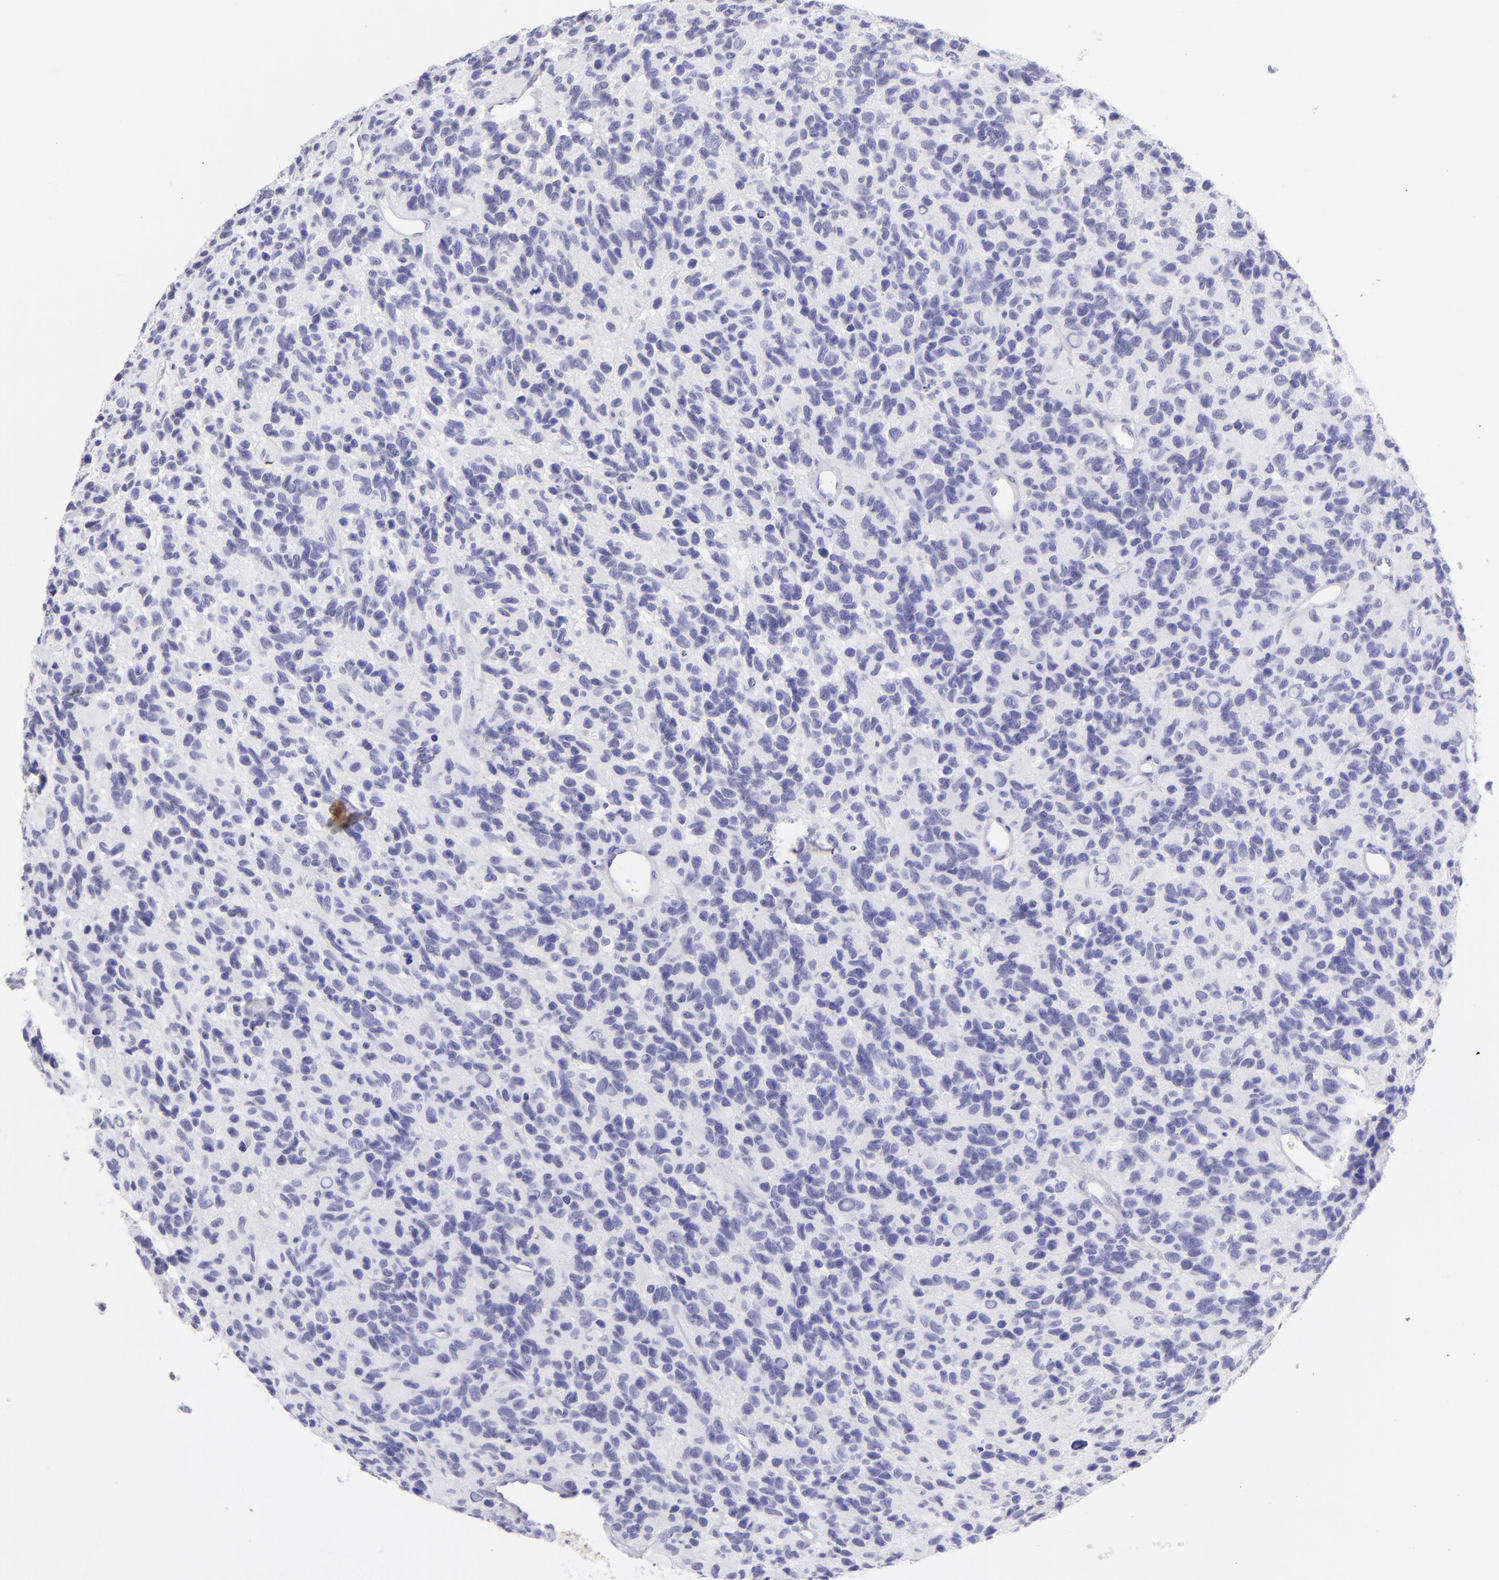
{"staining": {"intensity": "negative", "quantity": "none", "location": "none"}, "tissue": "glioma", "cell_type": "Tumor cells", "image_type": "cancer", "snomed": [{"axis": "morphology", "description": "Glioma, malignant, High grade"}, {"axis": "topography", "description": "Brain"}], "caption": "High power microscopy image of an immunohistochemistry photomicrograph of glioma, revealing no significant staining in tumor cells.", "gene": "CD72", "patient": {"sex": "male", "age": 77}}